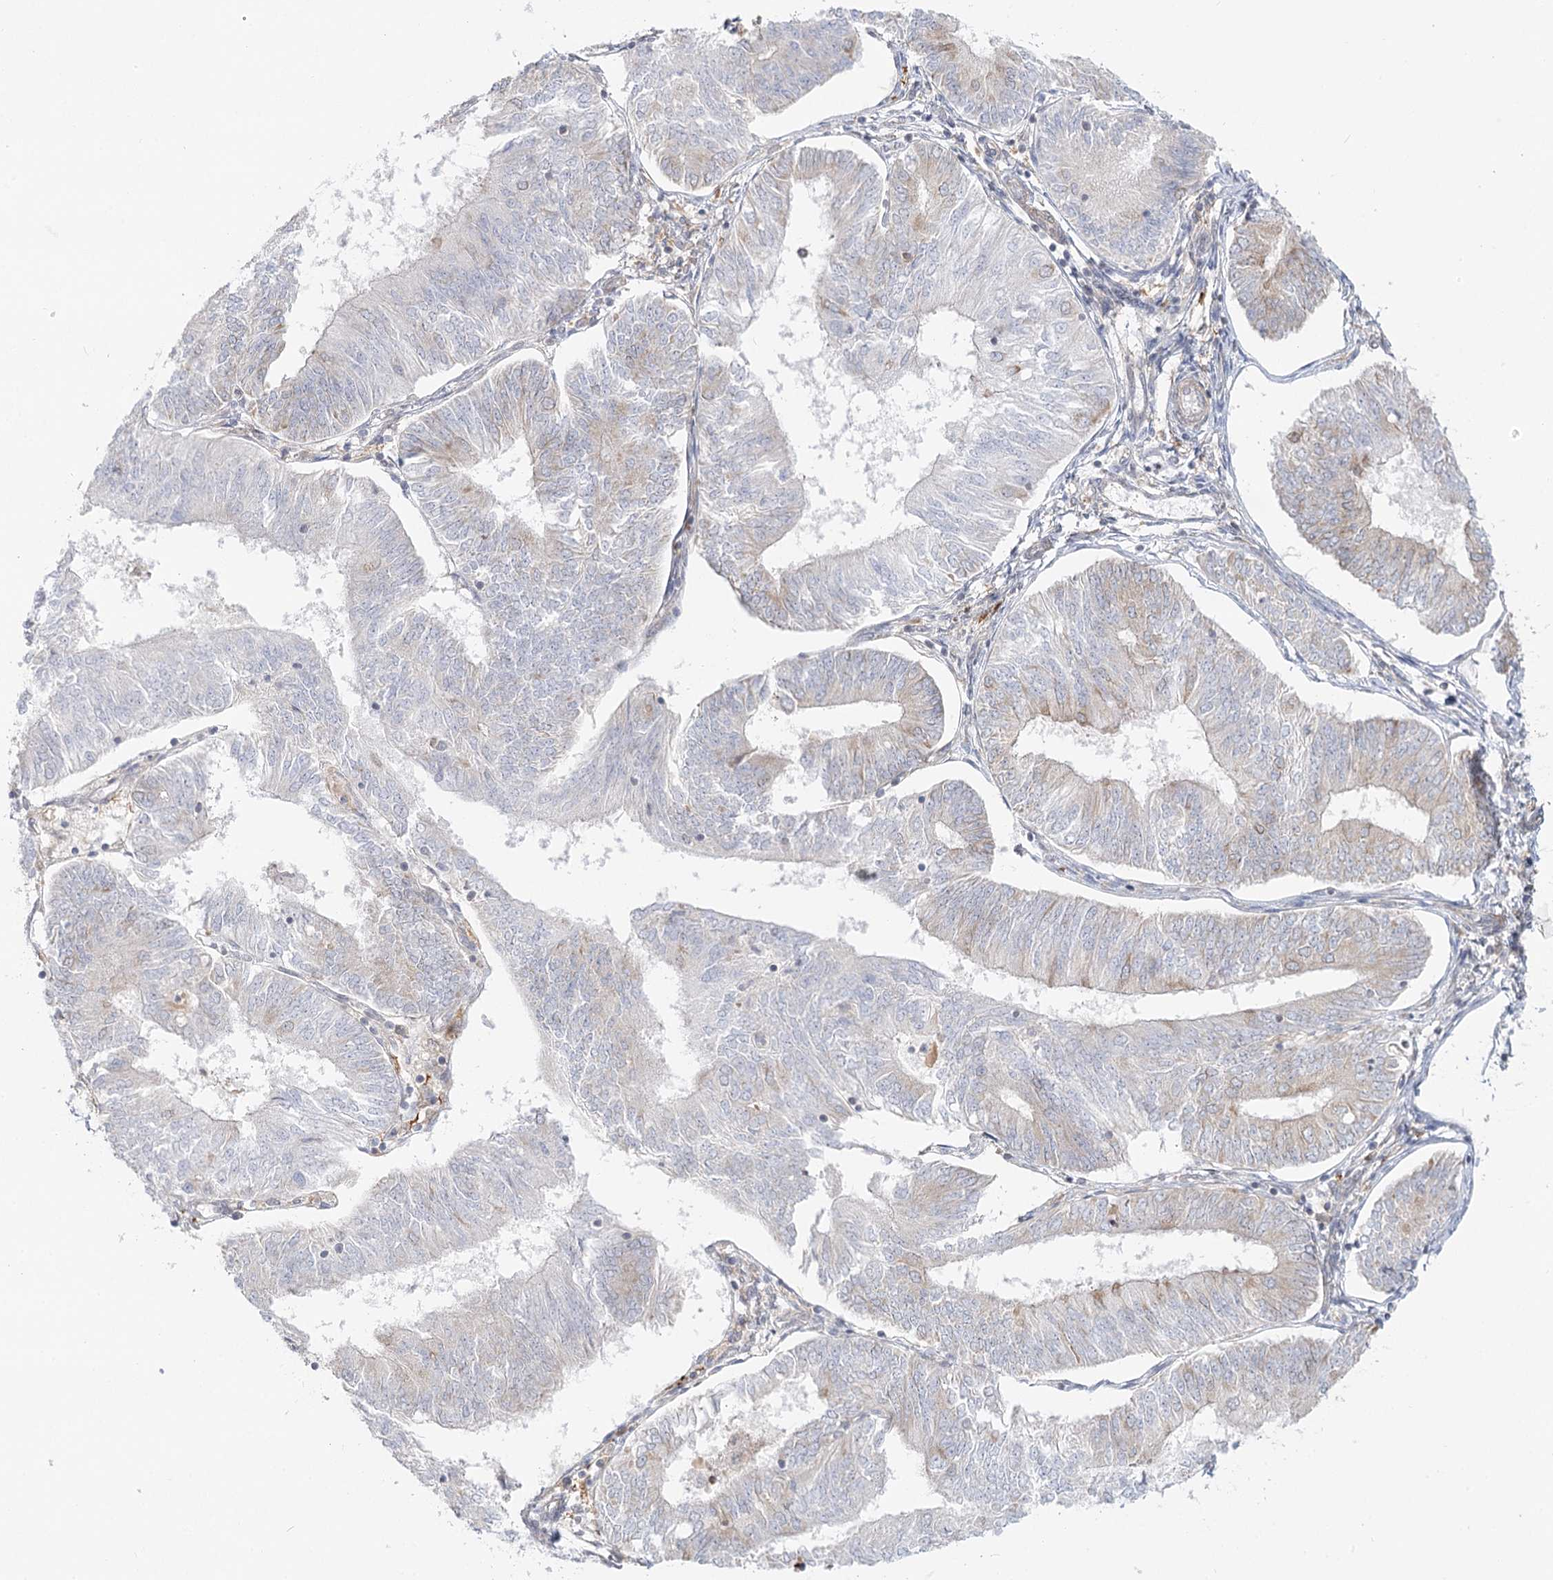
{"staining": {"intensity": "weak", "quantity": "<25%", "location": "cytoplasmic/membranous"}, "tissue": "endometrial cancer", "cell_type": "Tumor cells", "image_type": "cancer", "snomed": [{"axis": "morphology", "description": "Adenocarcinoma, NOS"}, {"axis": "topography", "description": "Endometrium"}], "caption": "The immunohistochemistry (IHC) micrograph has no significant staining in tumor cells of endometrial adenocarcinoma tissue.", "gene": "MTMR3", "patient": {"sex": "female", "age": 58}}